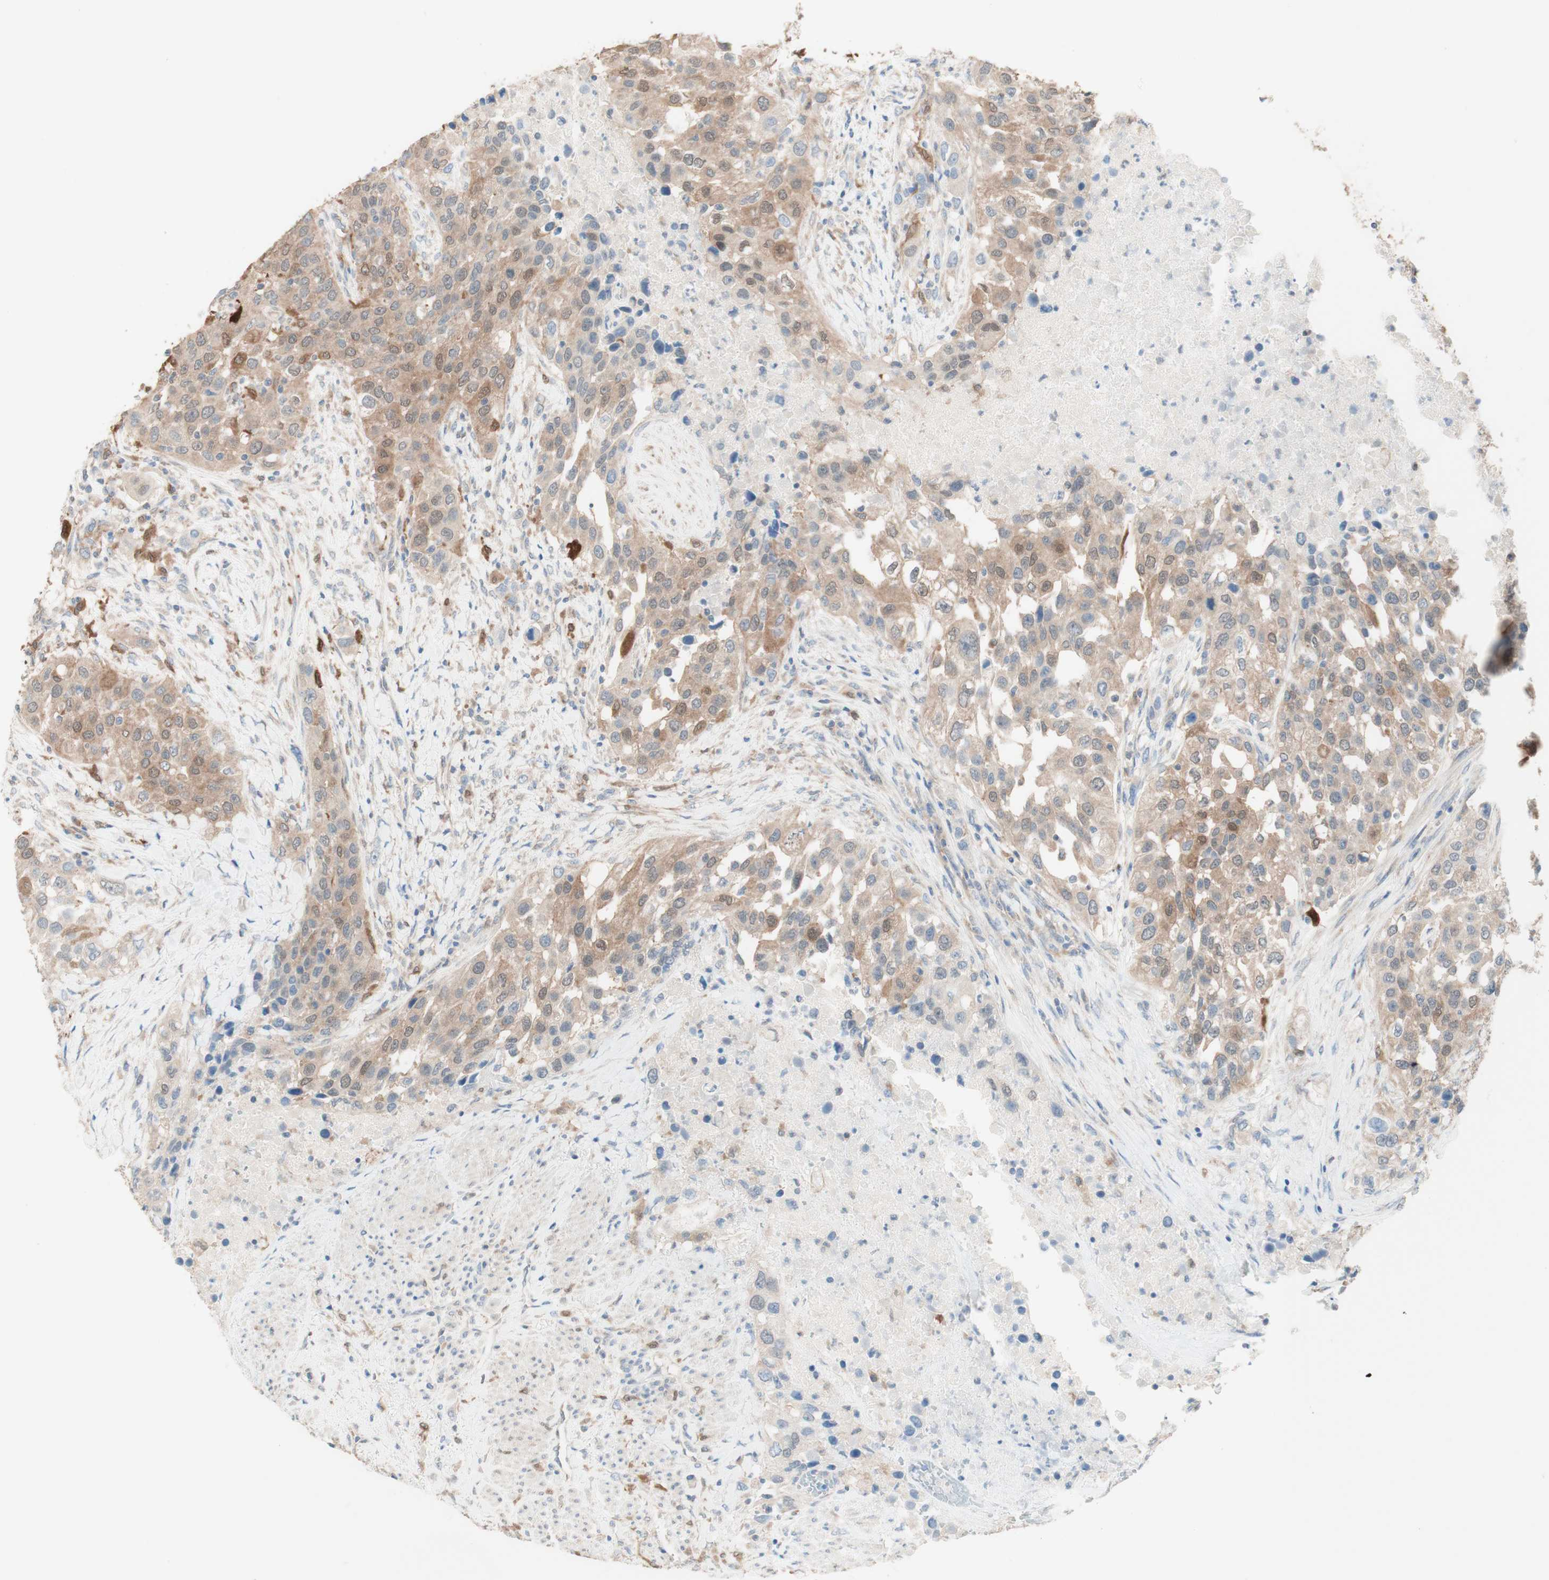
{"staining": {"intensity": "weak", "quantity": ">75%", "location": "cytoplasmic/membranous"}, "tissue": "urothelial cancer", "cell_type": "Tumor cells", "image_type": "cancer", "snomed": [{"axis": "morphology", "description": "Urothelial carcinoma, High grade"}, {"axis": "topography", "description": "Urinary bladder"}], "caption": "Tumor cells demonstrate weak cytoplasmic/membranous expression in approximately >75% of cells in urothelial carcinoma (high-grade).", "gene": "COMT", "patient": {"sex": "female", "age": 80}}